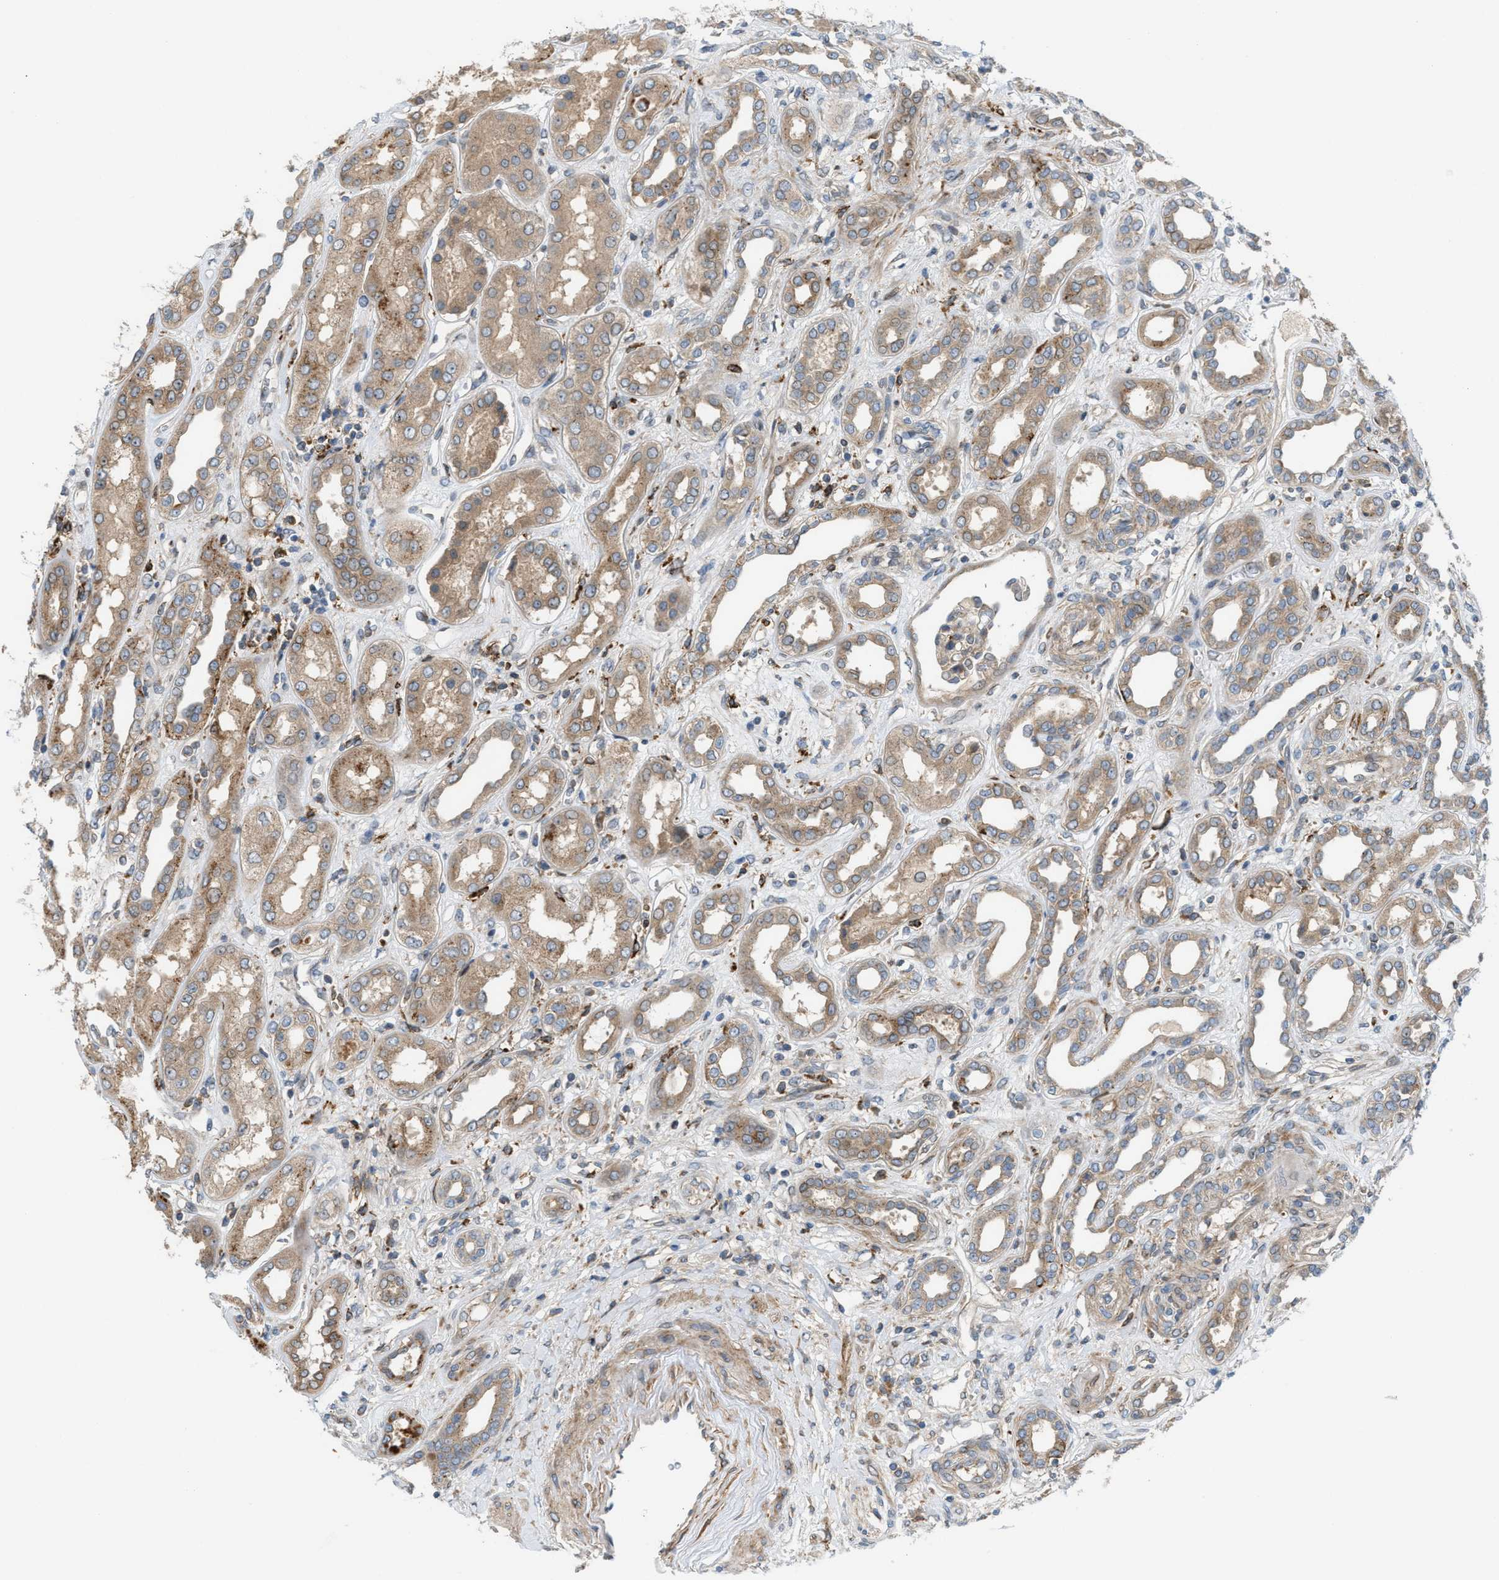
{"staining": {"intensity": "weak", "quantity": "25%-75%", "location": "cytoplasmic/membranous"}, "tissue": "kidney", "cell_type": "Cells in glomeruli", "image_type": "normal", "snomed": [{"axis": "morphology", "description": "Normal tissue, NOS"}, {"axis": "topography", "description": "Kidney"}], "caption": "Weak cytoplasmic/membranous positivity is identified in approximately 25%-75% of cells in glomeruli in normal kidney.", "gene": "CYB5D1", "patient": {"sex": "male", "age": 59}}